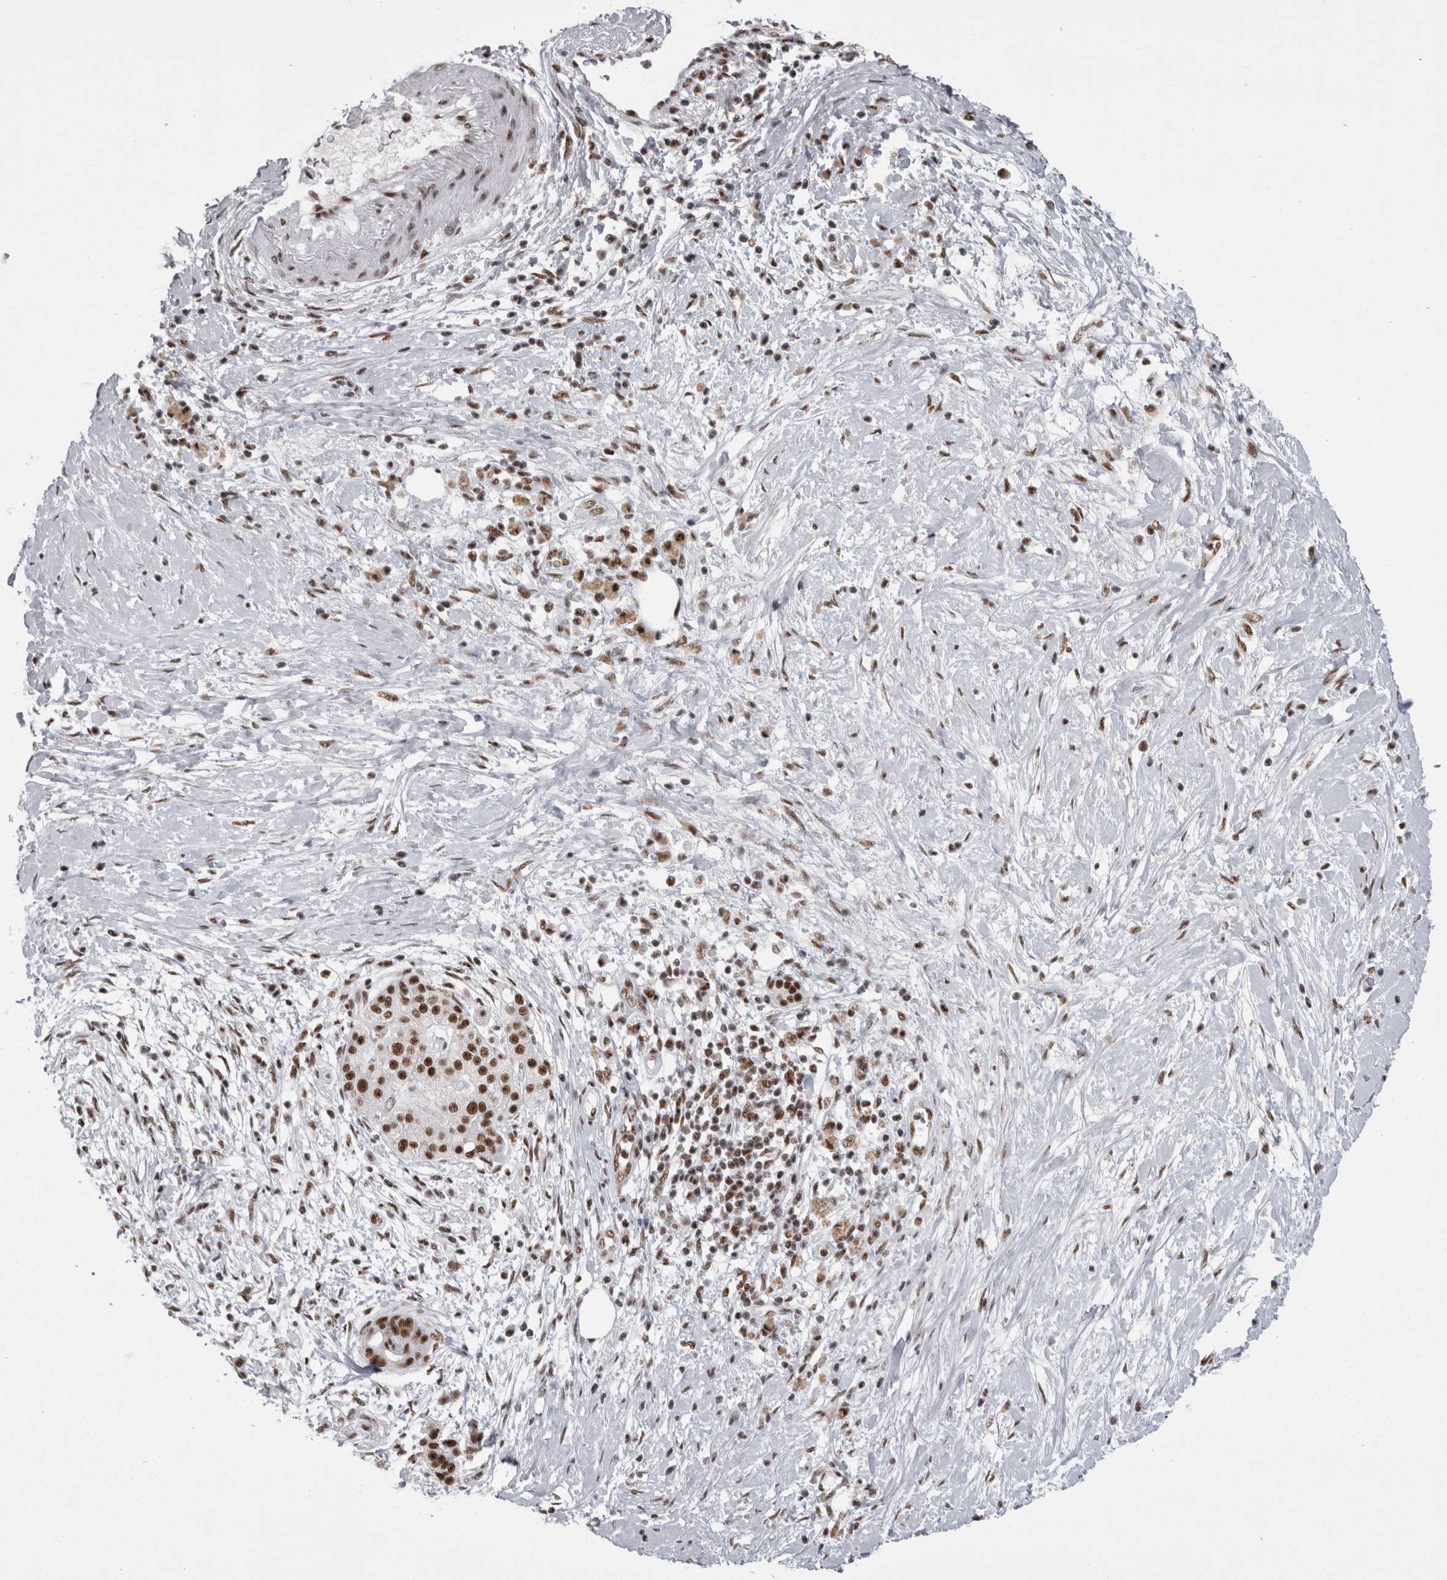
{"staining": {"intensity": "moderate", "quantity": ">75%", "location": "nuclear"}, "tissue": "pancreatic cancer", "cell_type": "Tumor cells", "image_type": "cancer", "snomed": [{"axis": "morphology", "description": "Adenocarcinoma, NOS"}, {"axis": "topography", "description": "Pancreas"}], "caption": "Approximately >75% of tumor cells in human adenocarcinoma (pancreatic) show moderate nuclear protein staining as visualized by brown immunohistochemical staining.", "gene": "SNRNP40", "patient": {"sex": "male", "age": 58}}